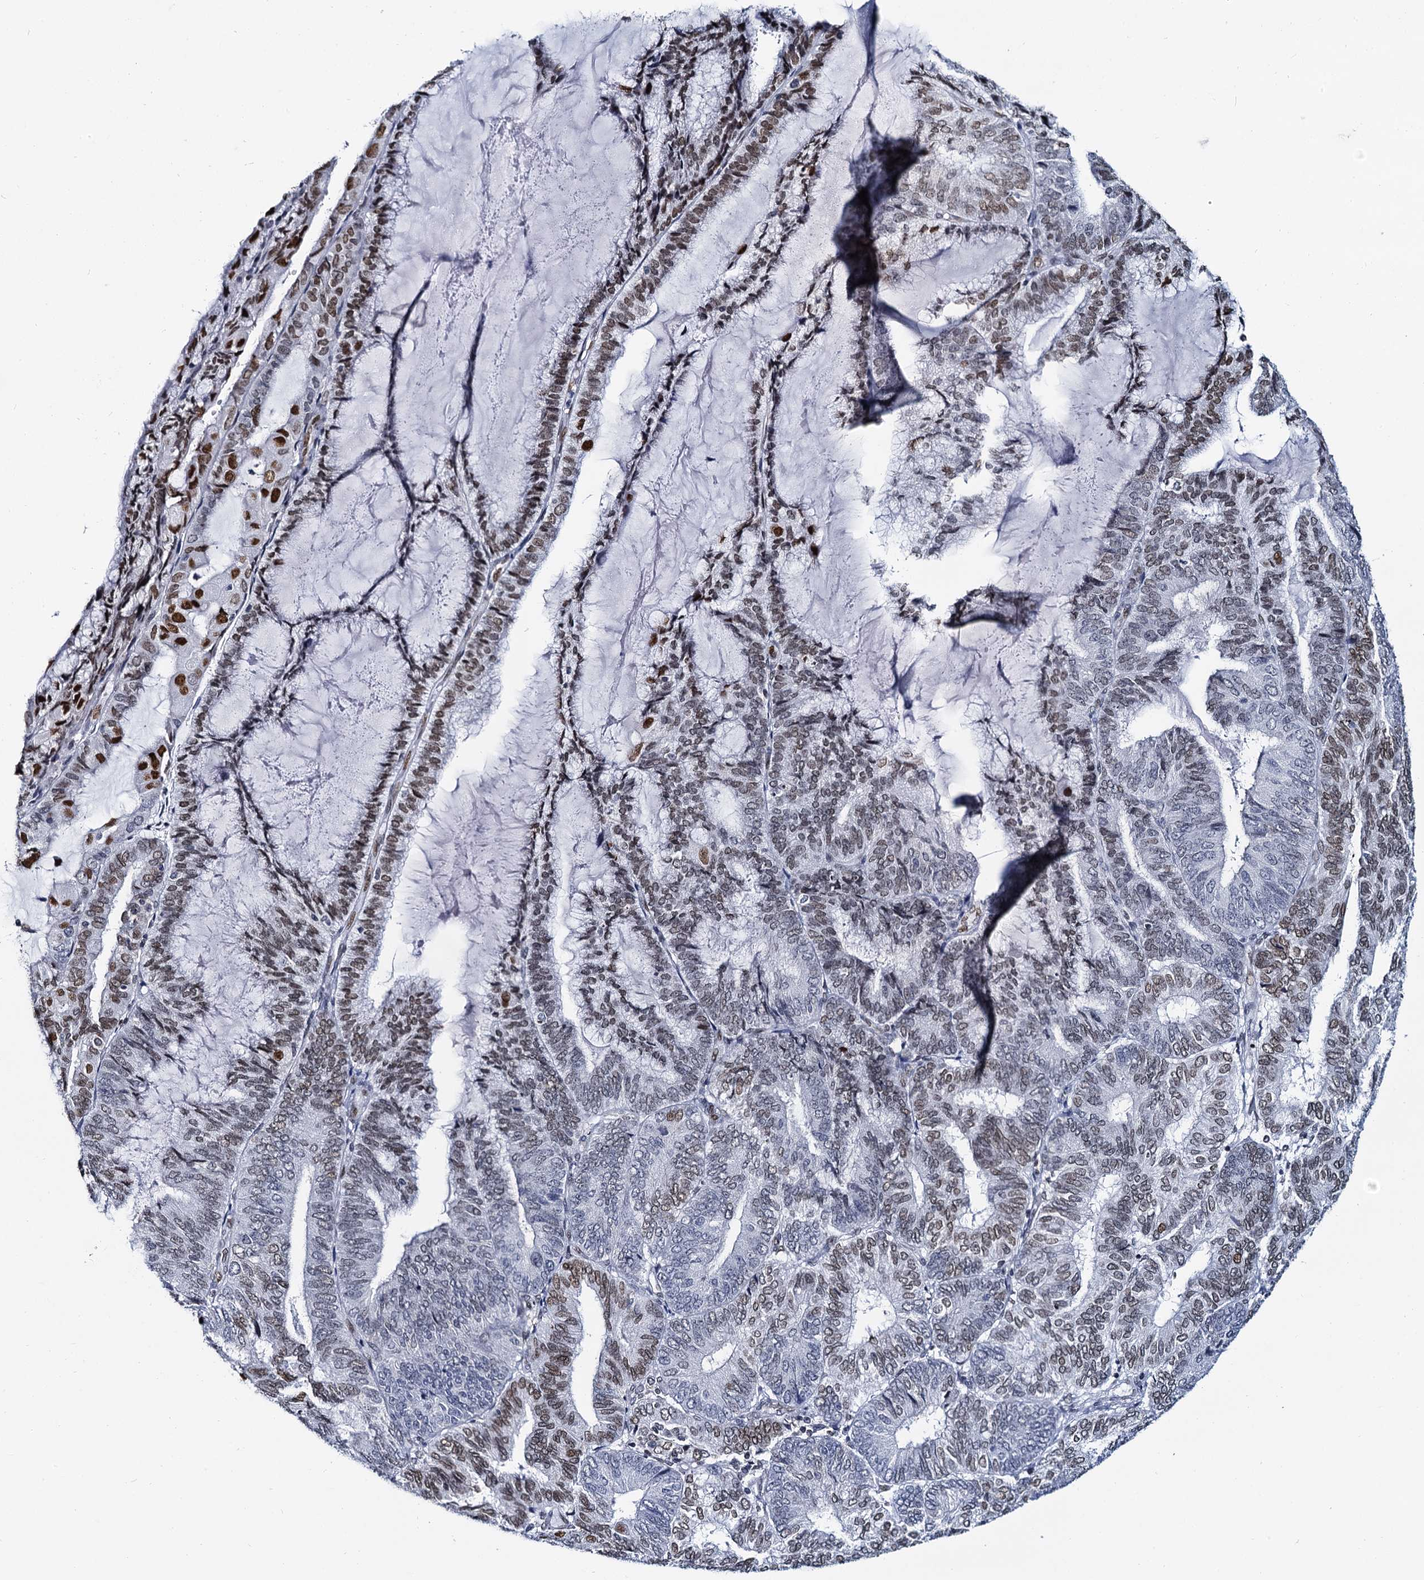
{"staining": {"intensity": "moderate", "quantity": "25%-75%", "location": "nuclear"}, "tissue": "endometrial cancer", "cell_type": "Tumor cells", "image_type": "cancer", "snomed": [{"axis": "morphology", "description": "Adenocarcinoma, NOS"}, {"axis": "topography", "description": "Endometrium"}], "caption": "A high-resolution photomicrograph shows immunohistochemistry staining of endometrial cancer, which shows moderate nuclear positivity in about 25%-75% of tumor cells. (brown staining indicates protein expression, while blue staining denotes nuclei).", "gene": "CMAS", "patient": {"sex": "female", "age": 81}}